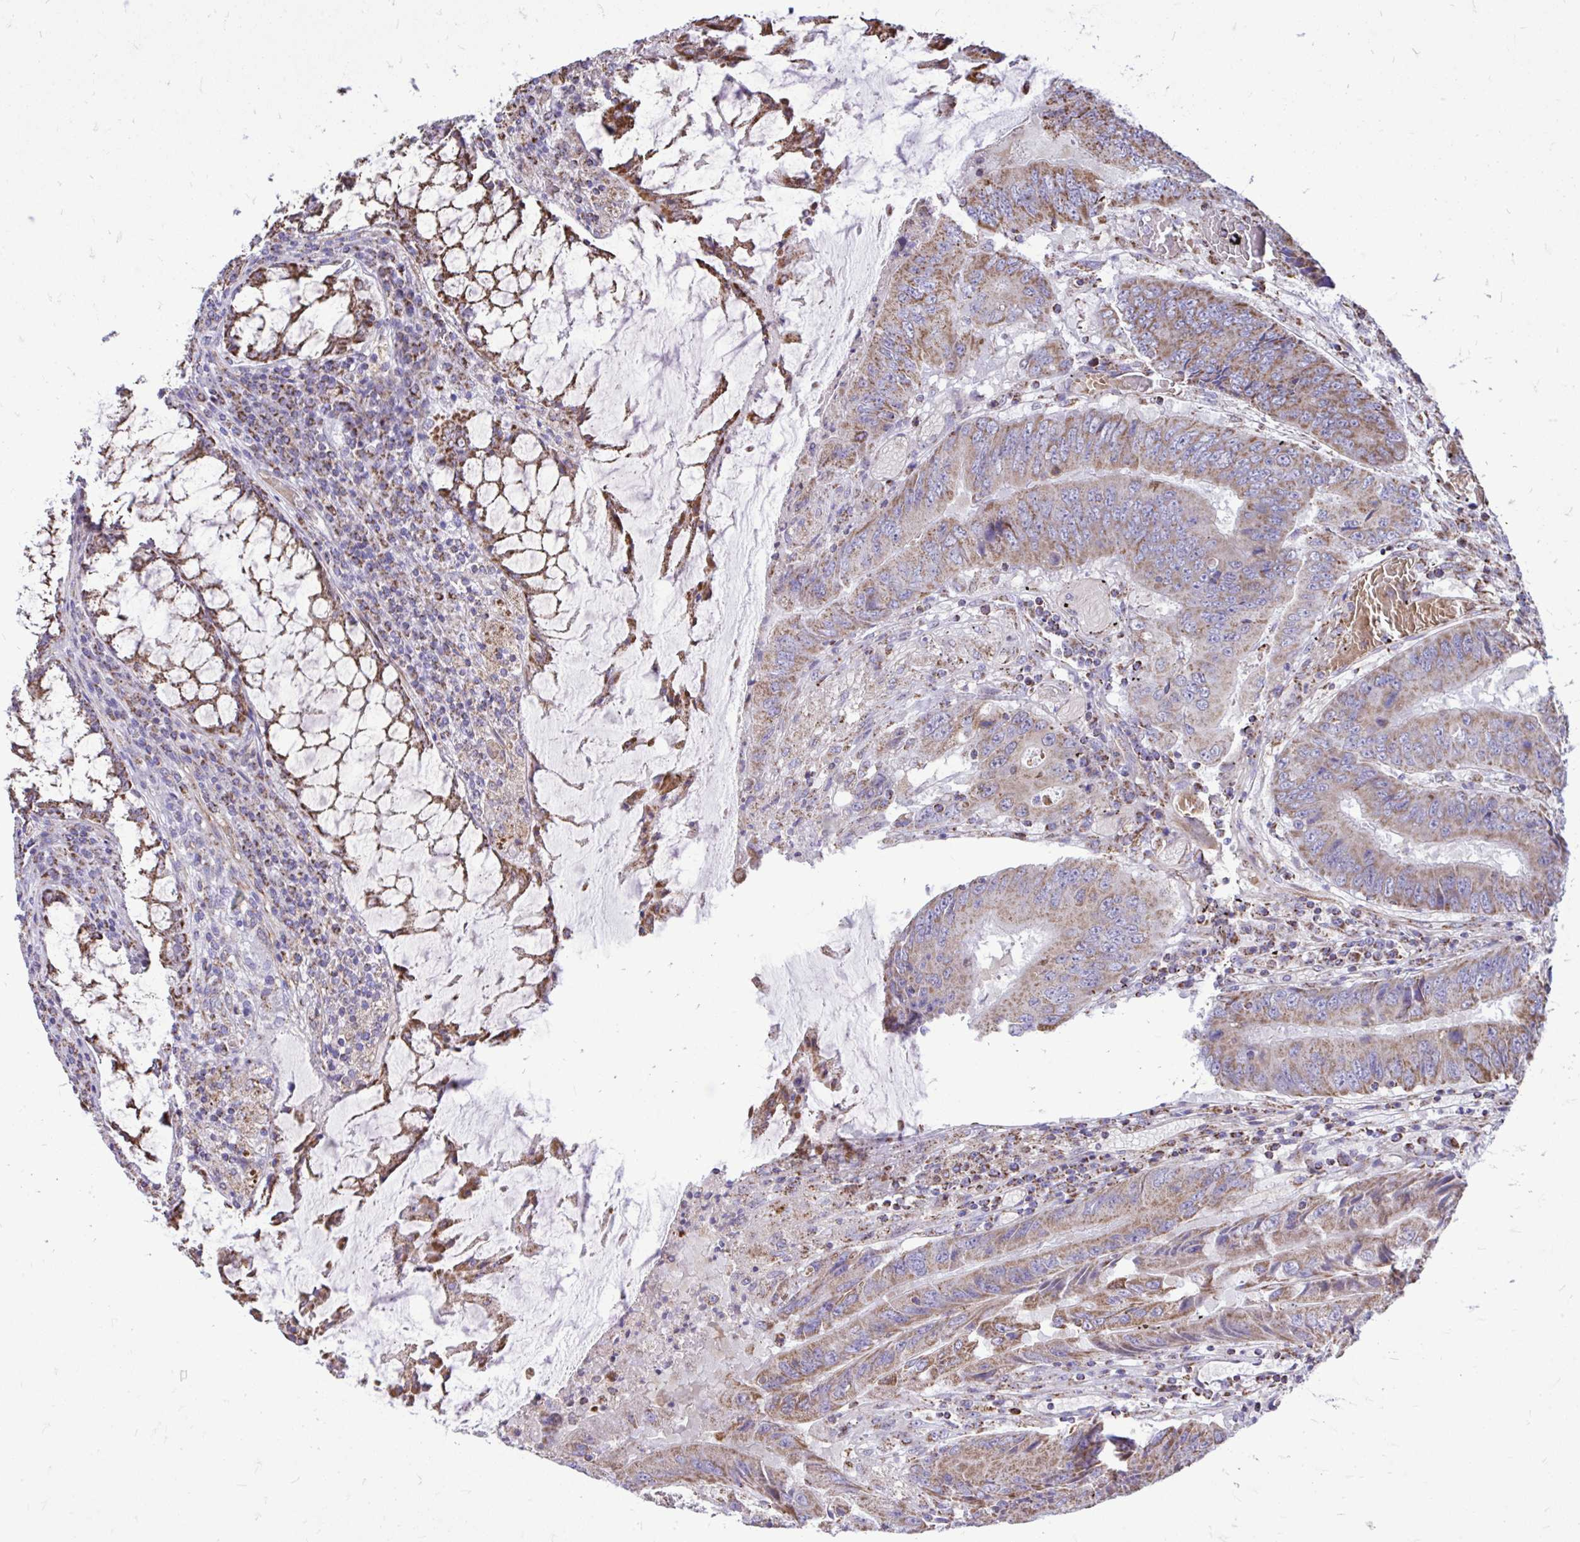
{"staining": {"intensity": "moderate", "quantity": ">75%", "location": "cytoplasmic/membranous"}, "tissue": "colorectal cancer", "cell_type": "Tumor cells", "image_type": "cancer", "snomed": [{"axis": "morphology", "description": "Adenocarcinoma, NOS"}, {"axis": "topography", "description": "Colon"}], "caption": "The micrograph demonstrates staining of colorectal cancer, revealing moderate cytoplasmic/membranous protein positivity (brown color) within tumor cells. (DAB IHC with brightfield microscopy, high magnification).", "gene": "UBE2C", "patient": {"sex": "male", "age": 53}}